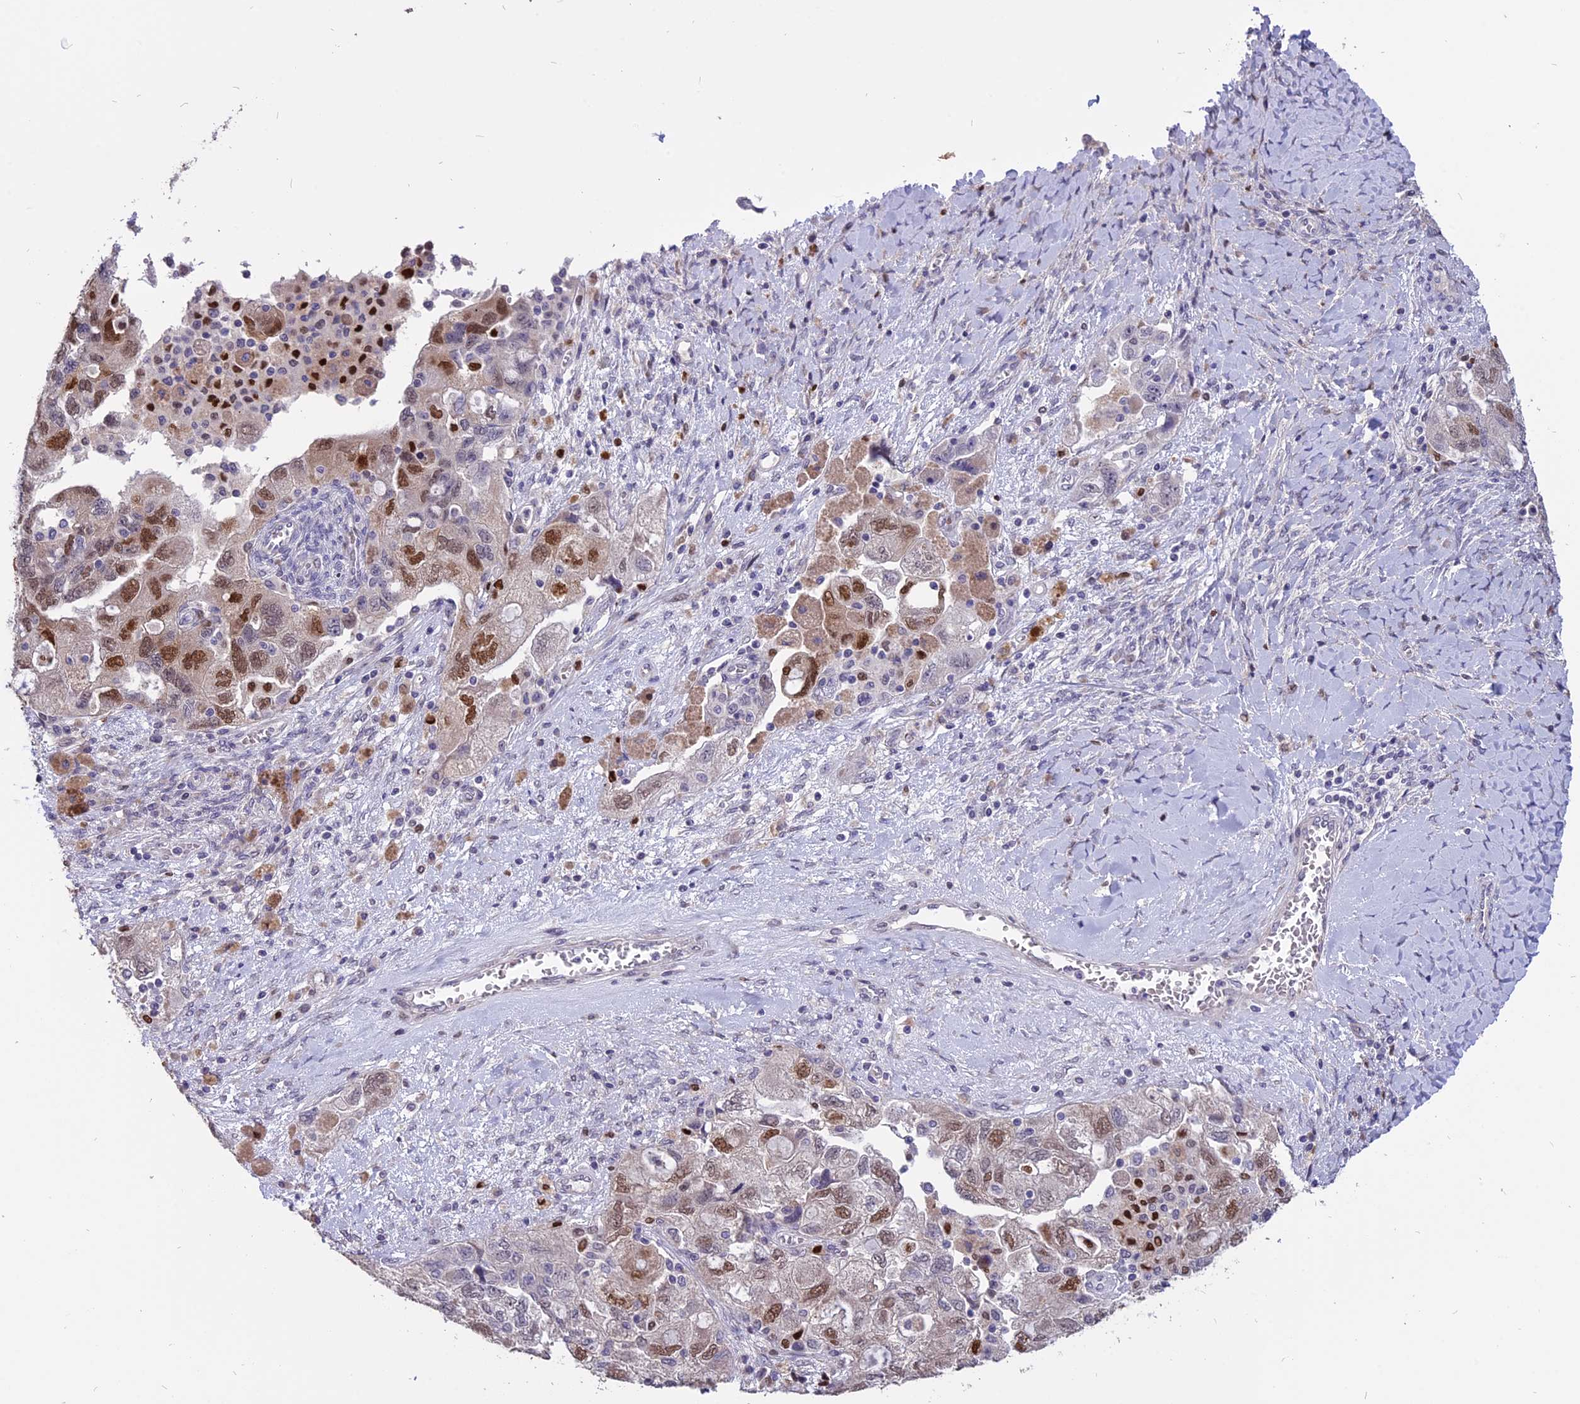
{"staining": {"intensity": "moderate", "quantity": "25%-75%", "location": "nuclear"}, "tissue": "ovarian cancer", "cell_type": "Tumor cells", "image_type": "cancer", "snomed": [{"axis": "morphology", "description": "Carcinoma, NOS"}, {"axis": "morphology", "description": "Cystadenocarcinoma, serous, NOS"}, {"axis": "topography", "description": "Ovary"}], "caption": "Immunohistochemistry (IHC) (DAB (3,3'-diaminobenzidine)) staining of human ovarian cancer (serous cystadenocarcinoma) displays moderate nuclear protein staining in approximately 25%-75% of tumor cells.", "gene": "TMEM263", "patient": {"sex": "female", "age": 69}}